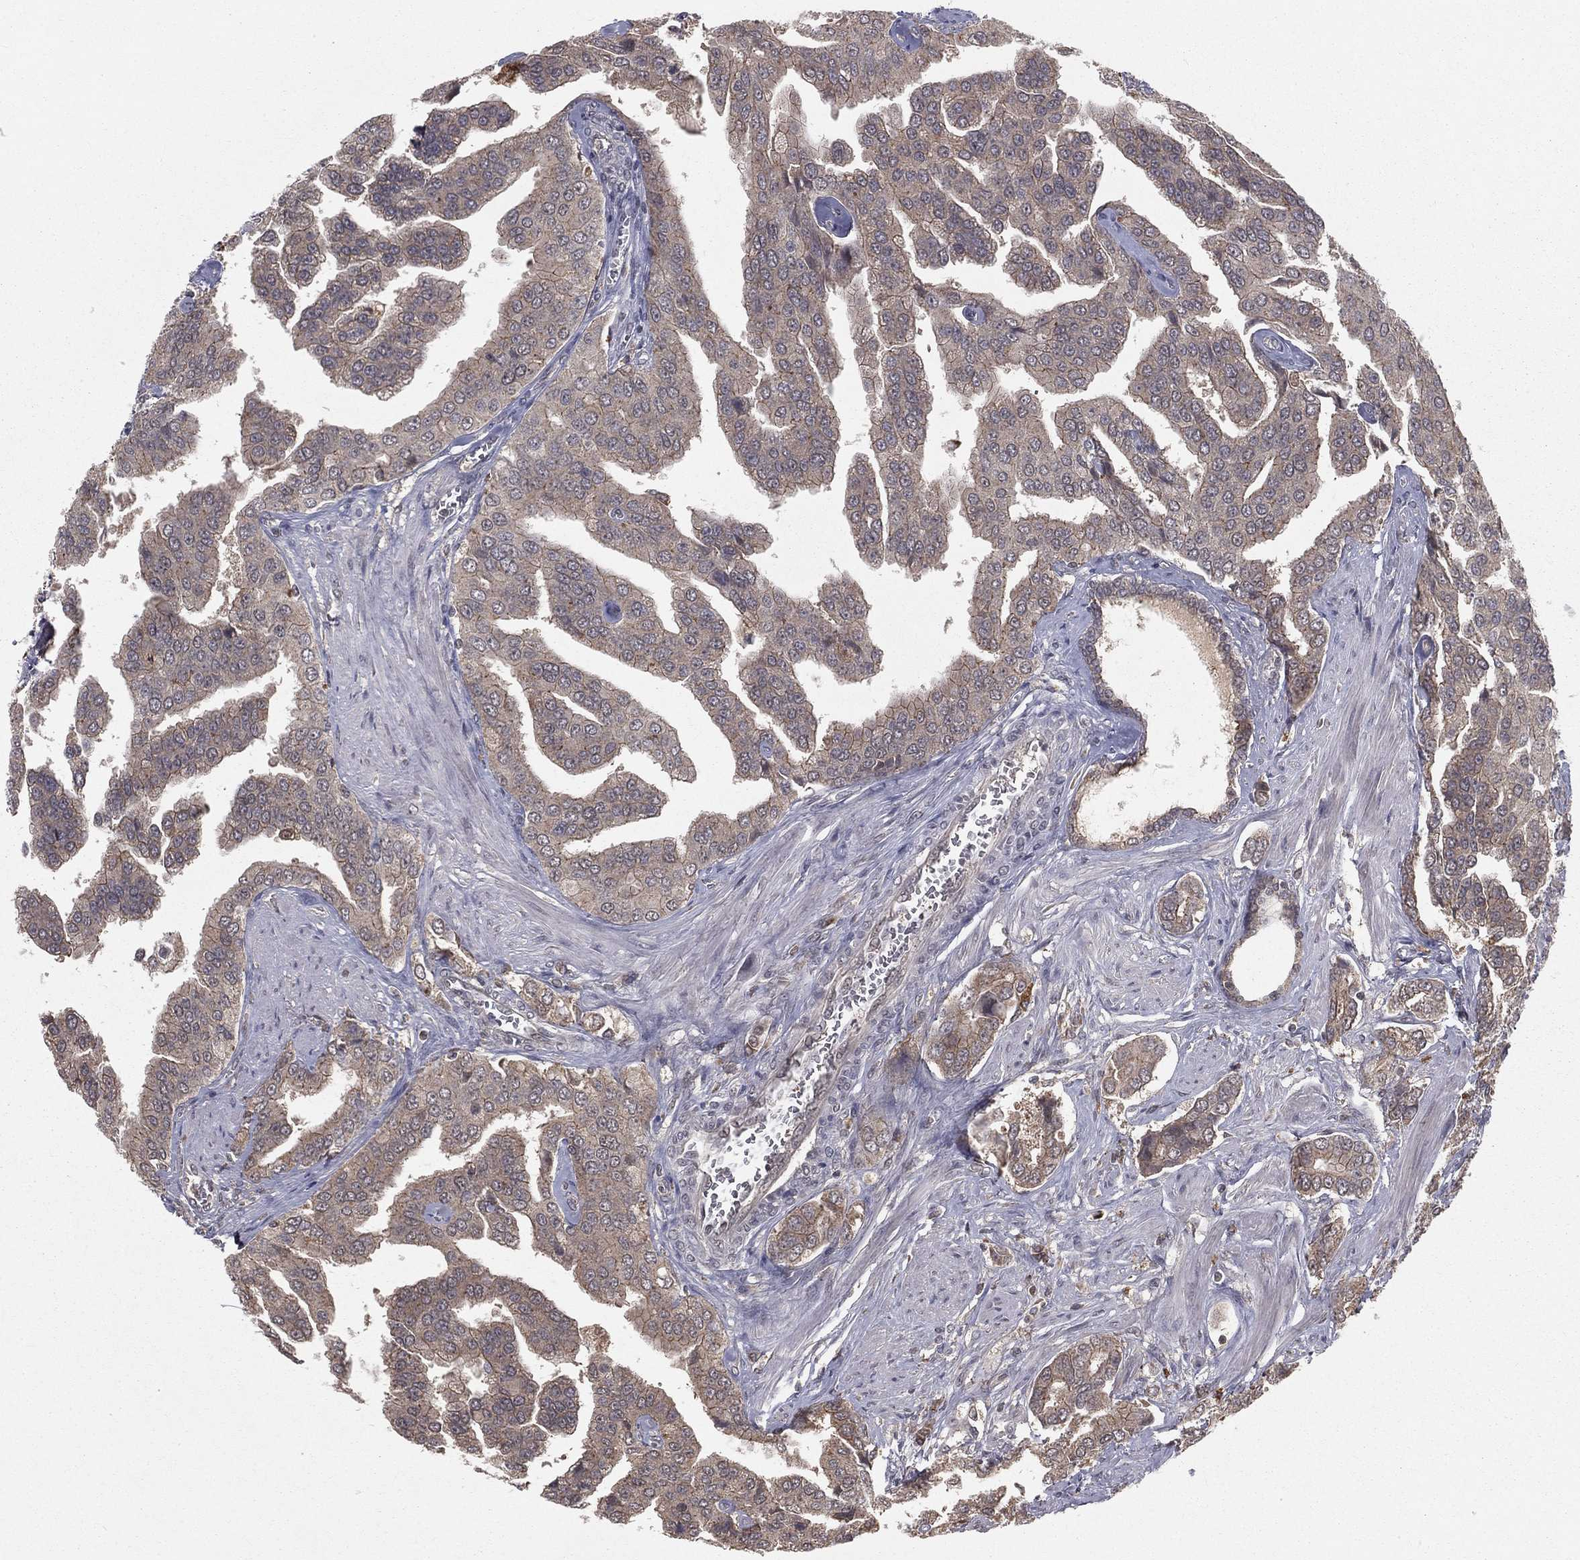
{"staining": {"intensity": "negative", "quantity": "none", "location": "none"}, "tissue": "prostate cancer", "cell_type": "Tumor cells", "image_type": "cancer", "snomed": [{"axis": "morphology", "description": "Adenocarcinoma, NOS"}, {"axis": "topography", "description": "Prostate and seminal vesicle, NOS"}, {"axis": "topography", "description": "Prostate"}], "caption": "Photomicrograph shows no protein positivity in tumor cells of prostate adenocarcinoma tissue.", "gene": "ZDHHC15", "patient": {"sex": "male", "age": 69}}